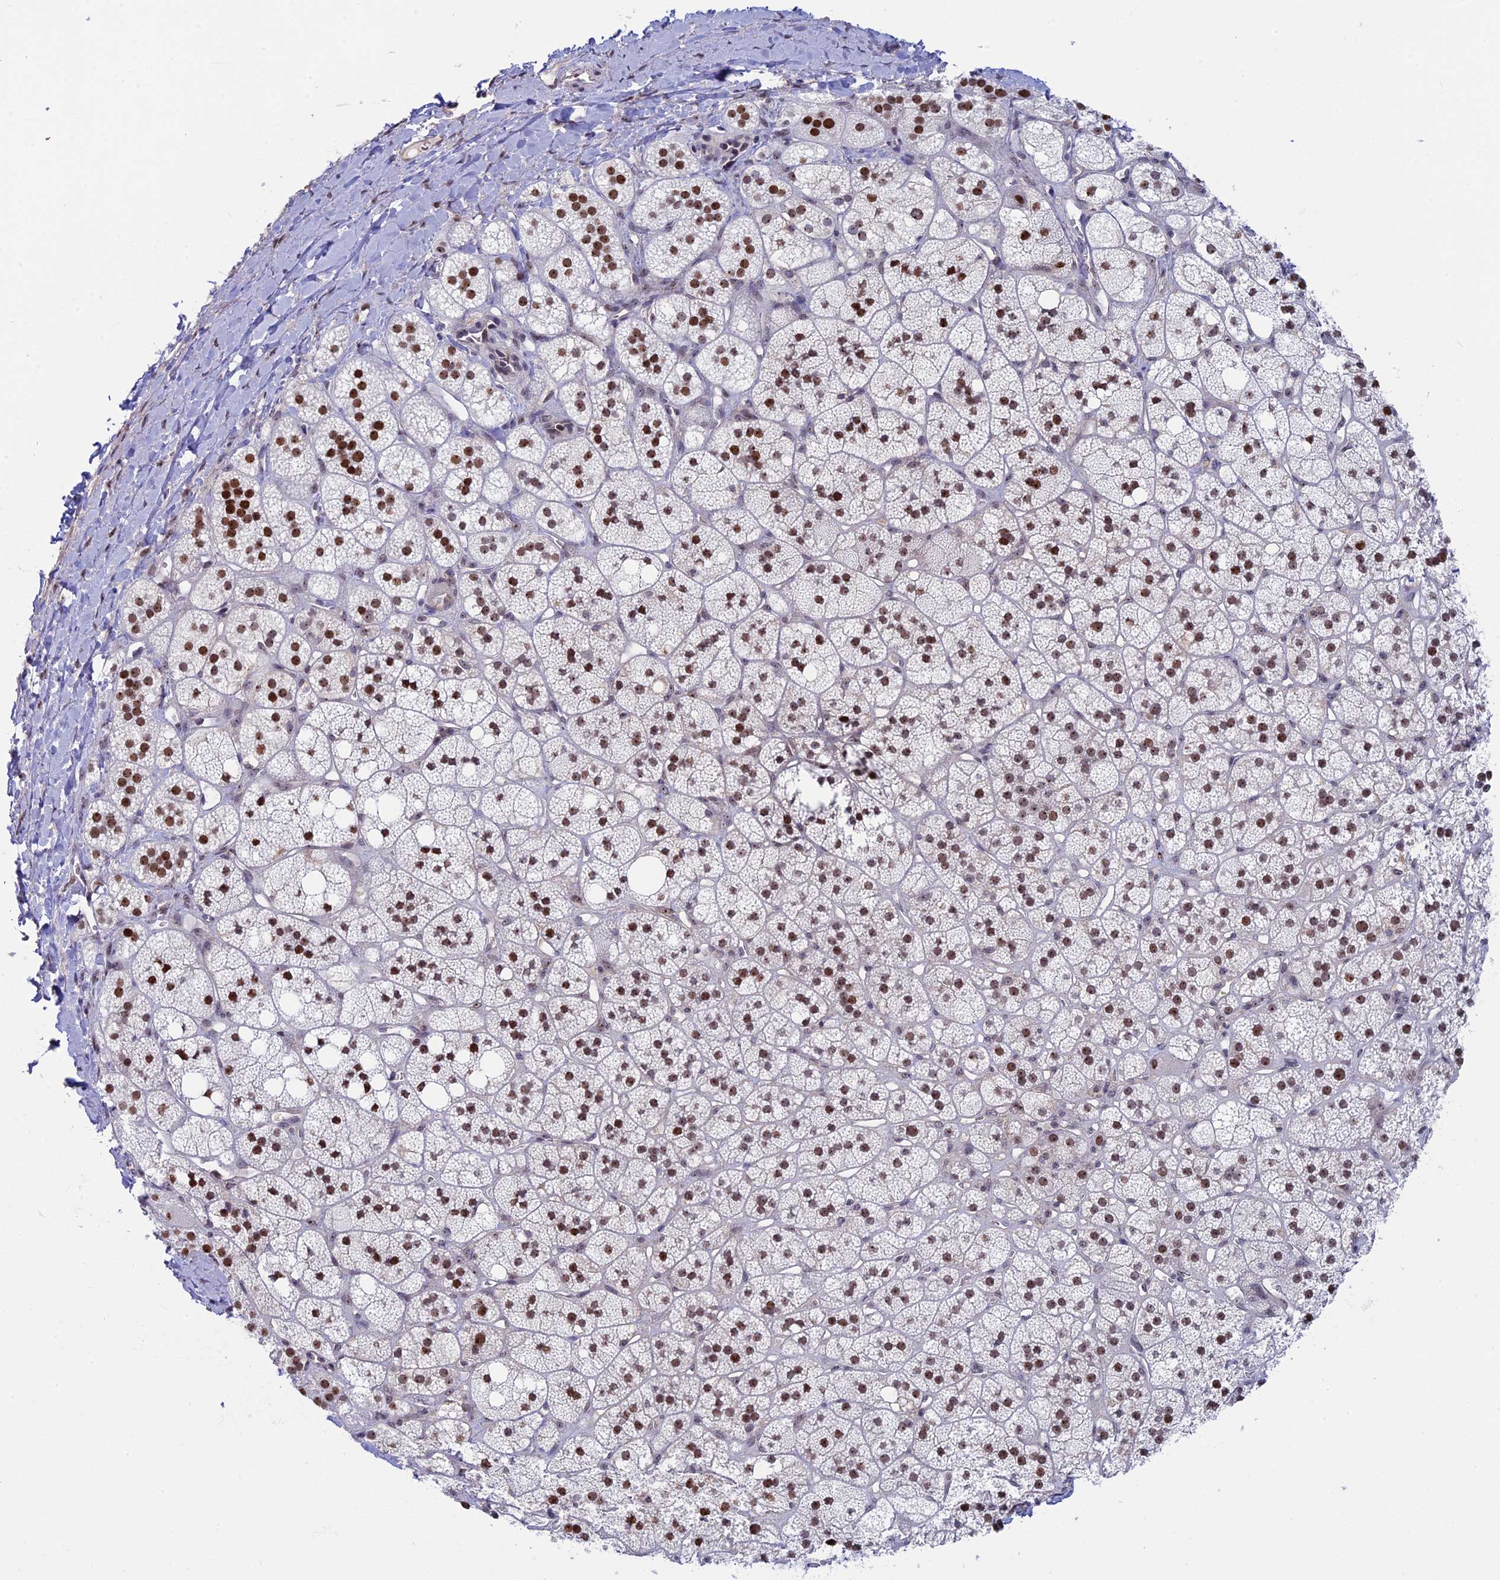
{"staining": {"intensity": "moderate", "quantity": ">75%", "location": "nuclear"}, "tissue": "adrenal gland", "cell_type": "Glandular cells", "image_type": "normal", "snomed": [{"axis": "morphology", "description": "Normal tissue, NOS"}, {"axis": "topography", "description": "Adrenal gland"}], "caption": "Immunohistochemical staining of normal adrenal gland reveals >75% levels of moderate nuclear protein expression in about >75% of glandular cells. Using DAB (3,3'-diaminobenzidine) (brown) and hematoxylin (blue) stains, captured at high magnification using brightfield microscopy.", "gene": "CCDC86", "patient": {"sex": "male", "age": 61}}